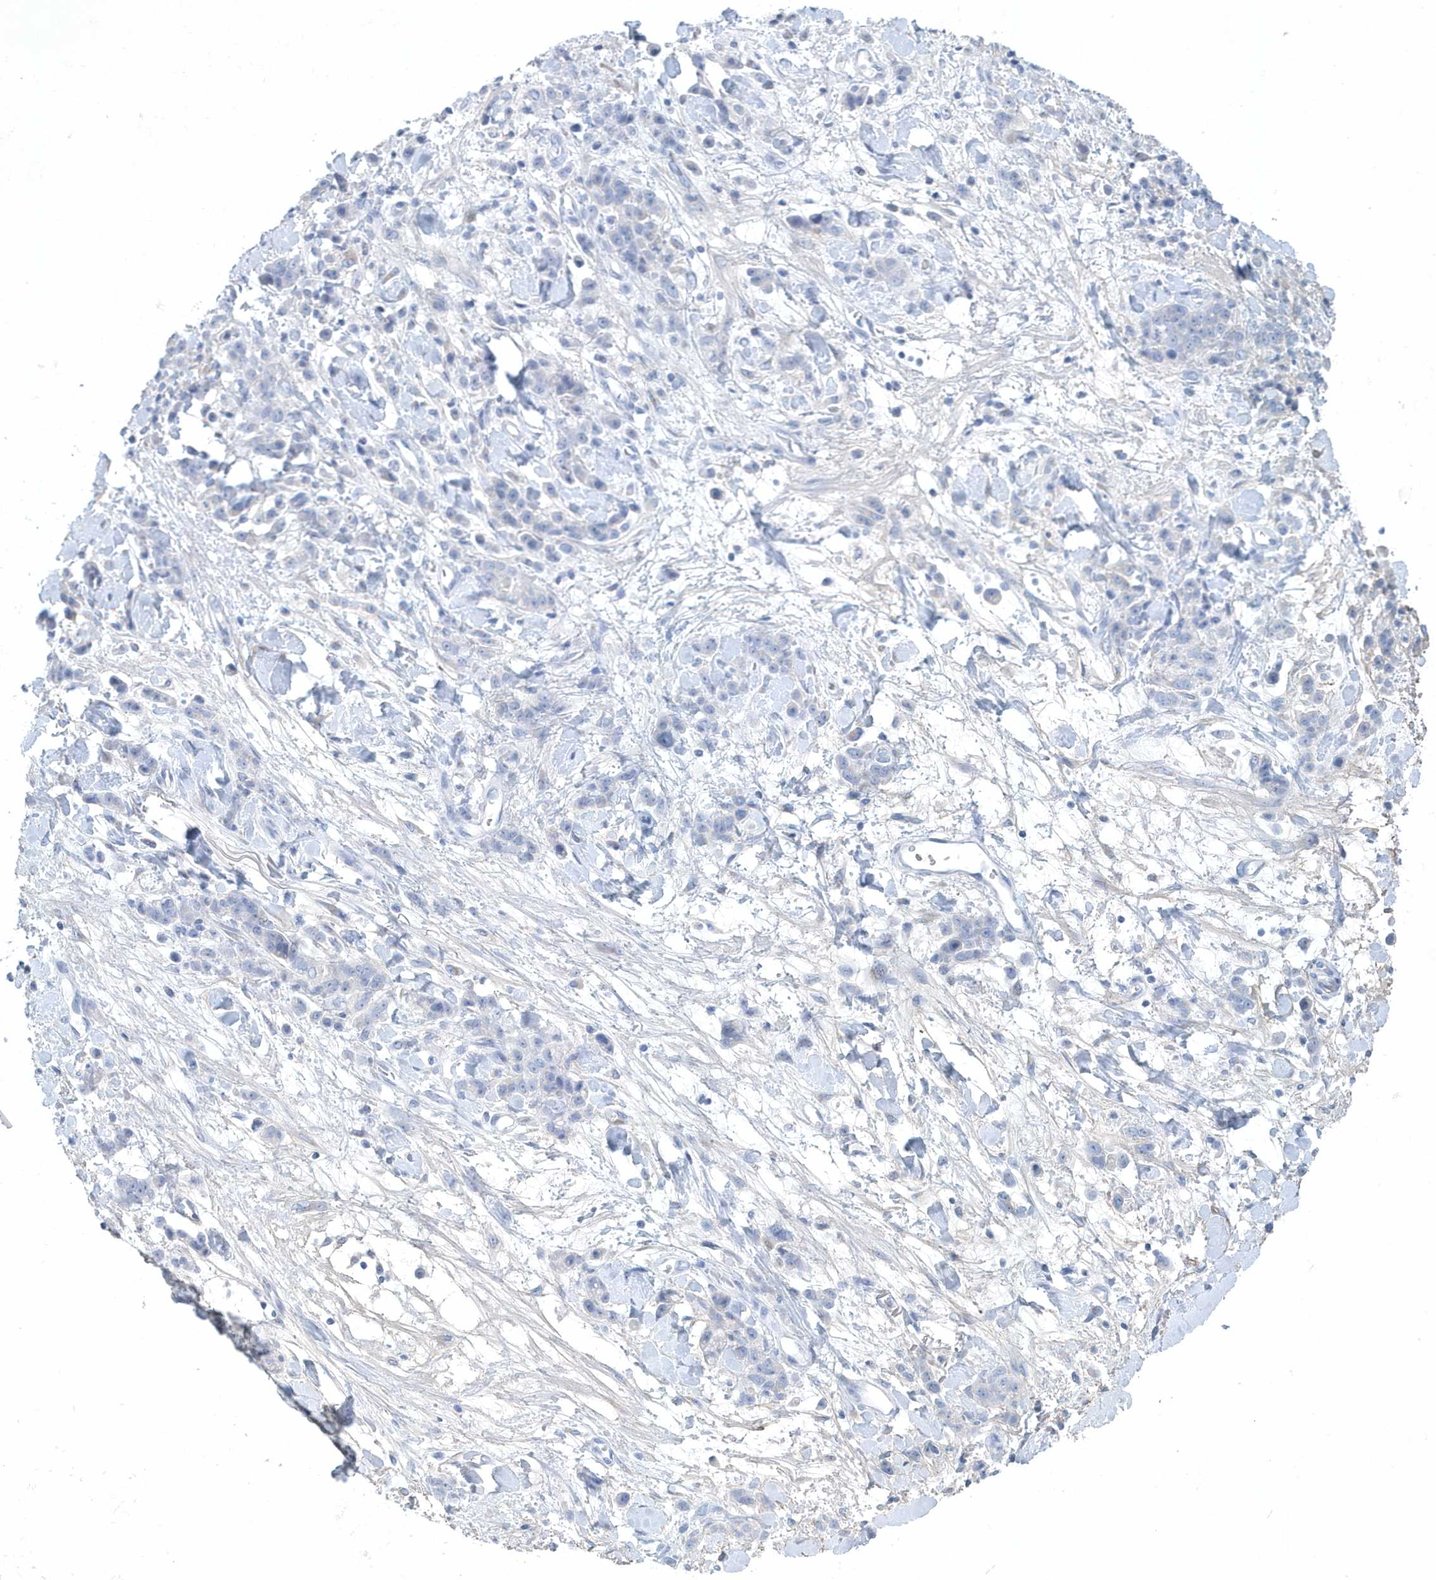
{"staining": {"intensity": "negative", "quantity": "none", "location": "none"}, "tissue": "stomach cancer", "cell_type": "Tumor cells", "image_type": "cancer", "snomed": [{"axis": "morphology", "description": "Normal tissue, NOS"}, {"axis": "morphology", "description": "Adenocarcinoma, NOS"}, {"axis": "topography", "description": "Stomach"}], "caption": "Immunohistochemistry histopathology image of stomach cancer (adenocarcinoma) stained for a protein (brown), which reveals no expression in tumor cells.", "gene": "SPATA18", "patient": {"sex": "male", "age": 82}}